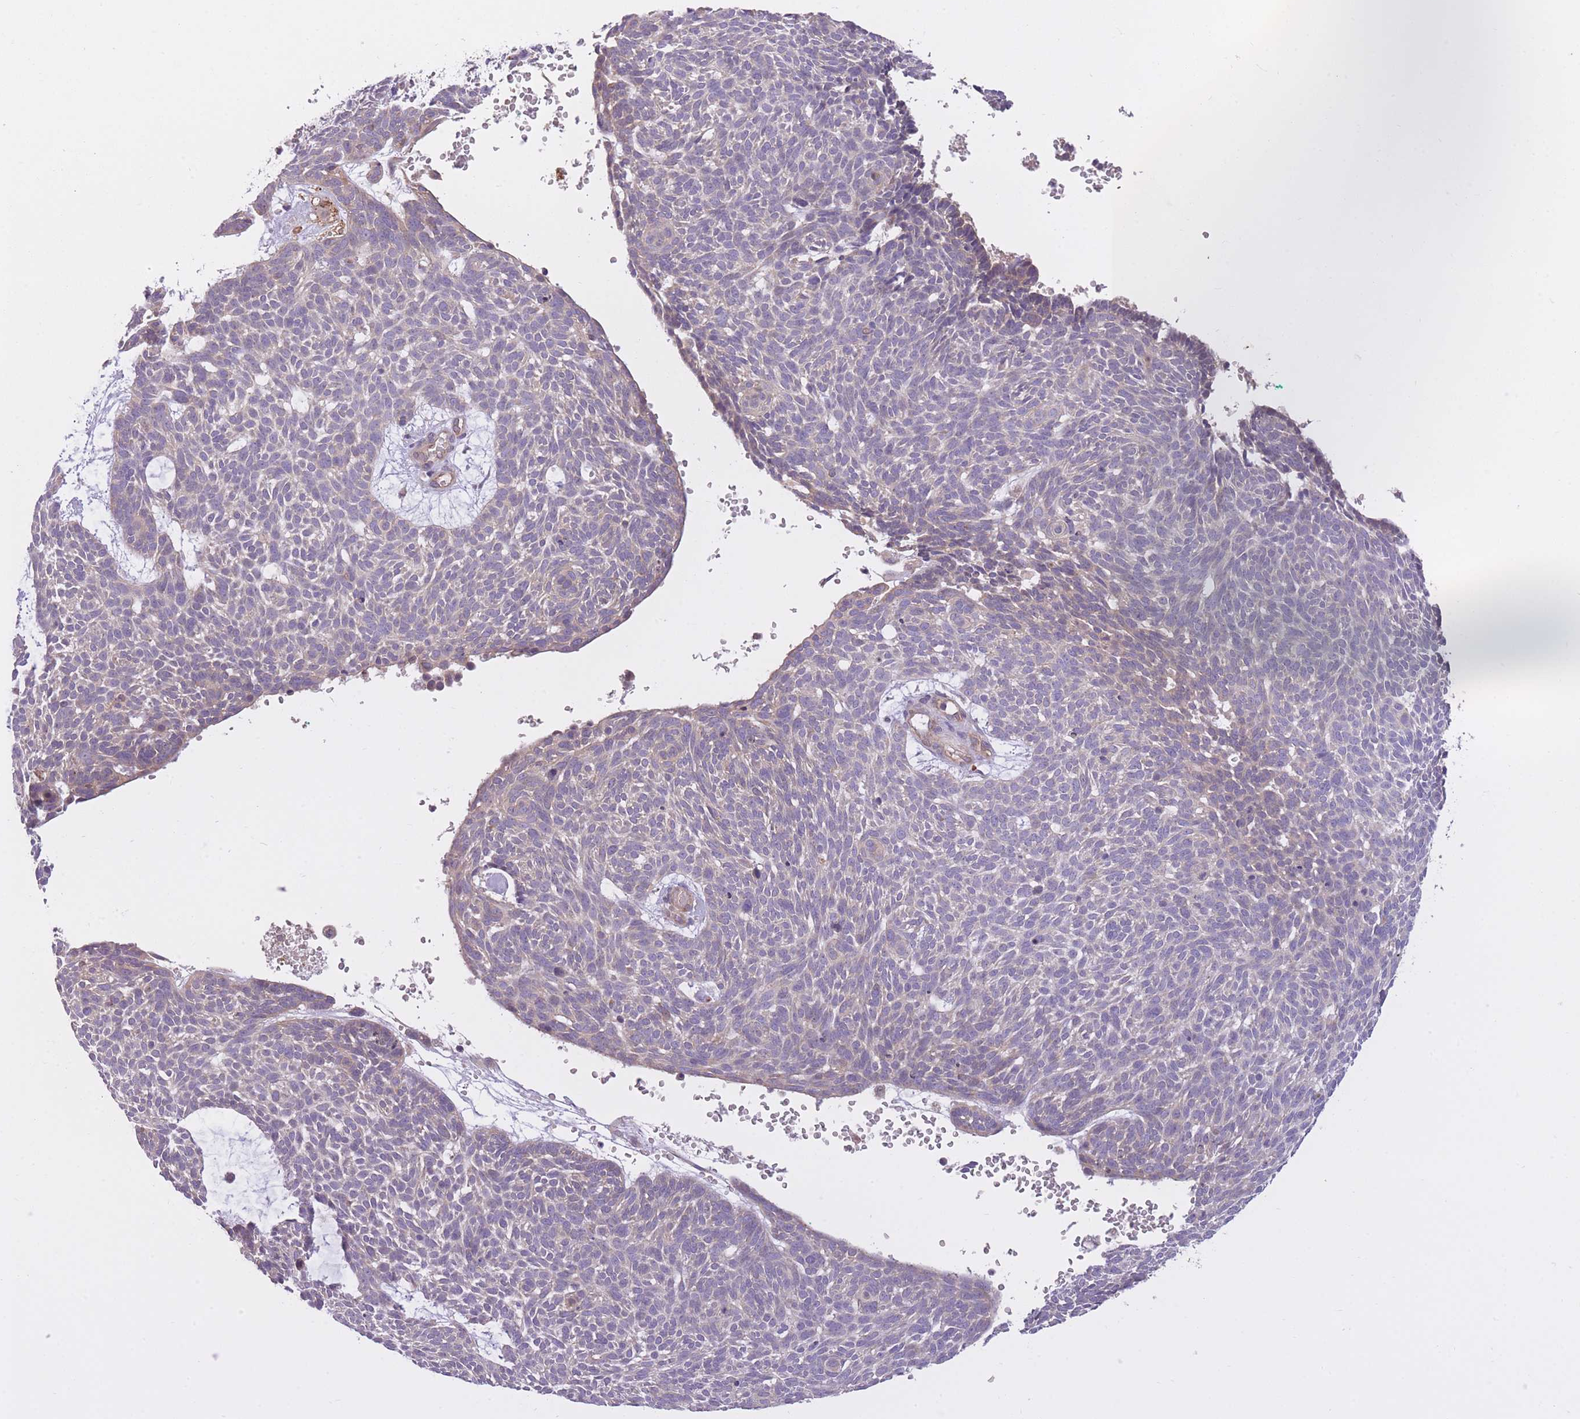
{"staining": {"intensity": "negative", "quantity": "none", "location": "none"}, "tissue": "skin cancer", "cell_type": "Tumor cells", "image_type": "cancer", "snomed": [{"axis": "morphology", "description": "Basal cell carcinoma"}, {"axis": "topography", "description": "Skin"}], "caption": "Basal cell carcinoma (skin) stained for a protein using immunohistochemistry reveals no positivity tumor cells.", "gene": "REV1", "patient": {"sex": "male", "age": 61}}